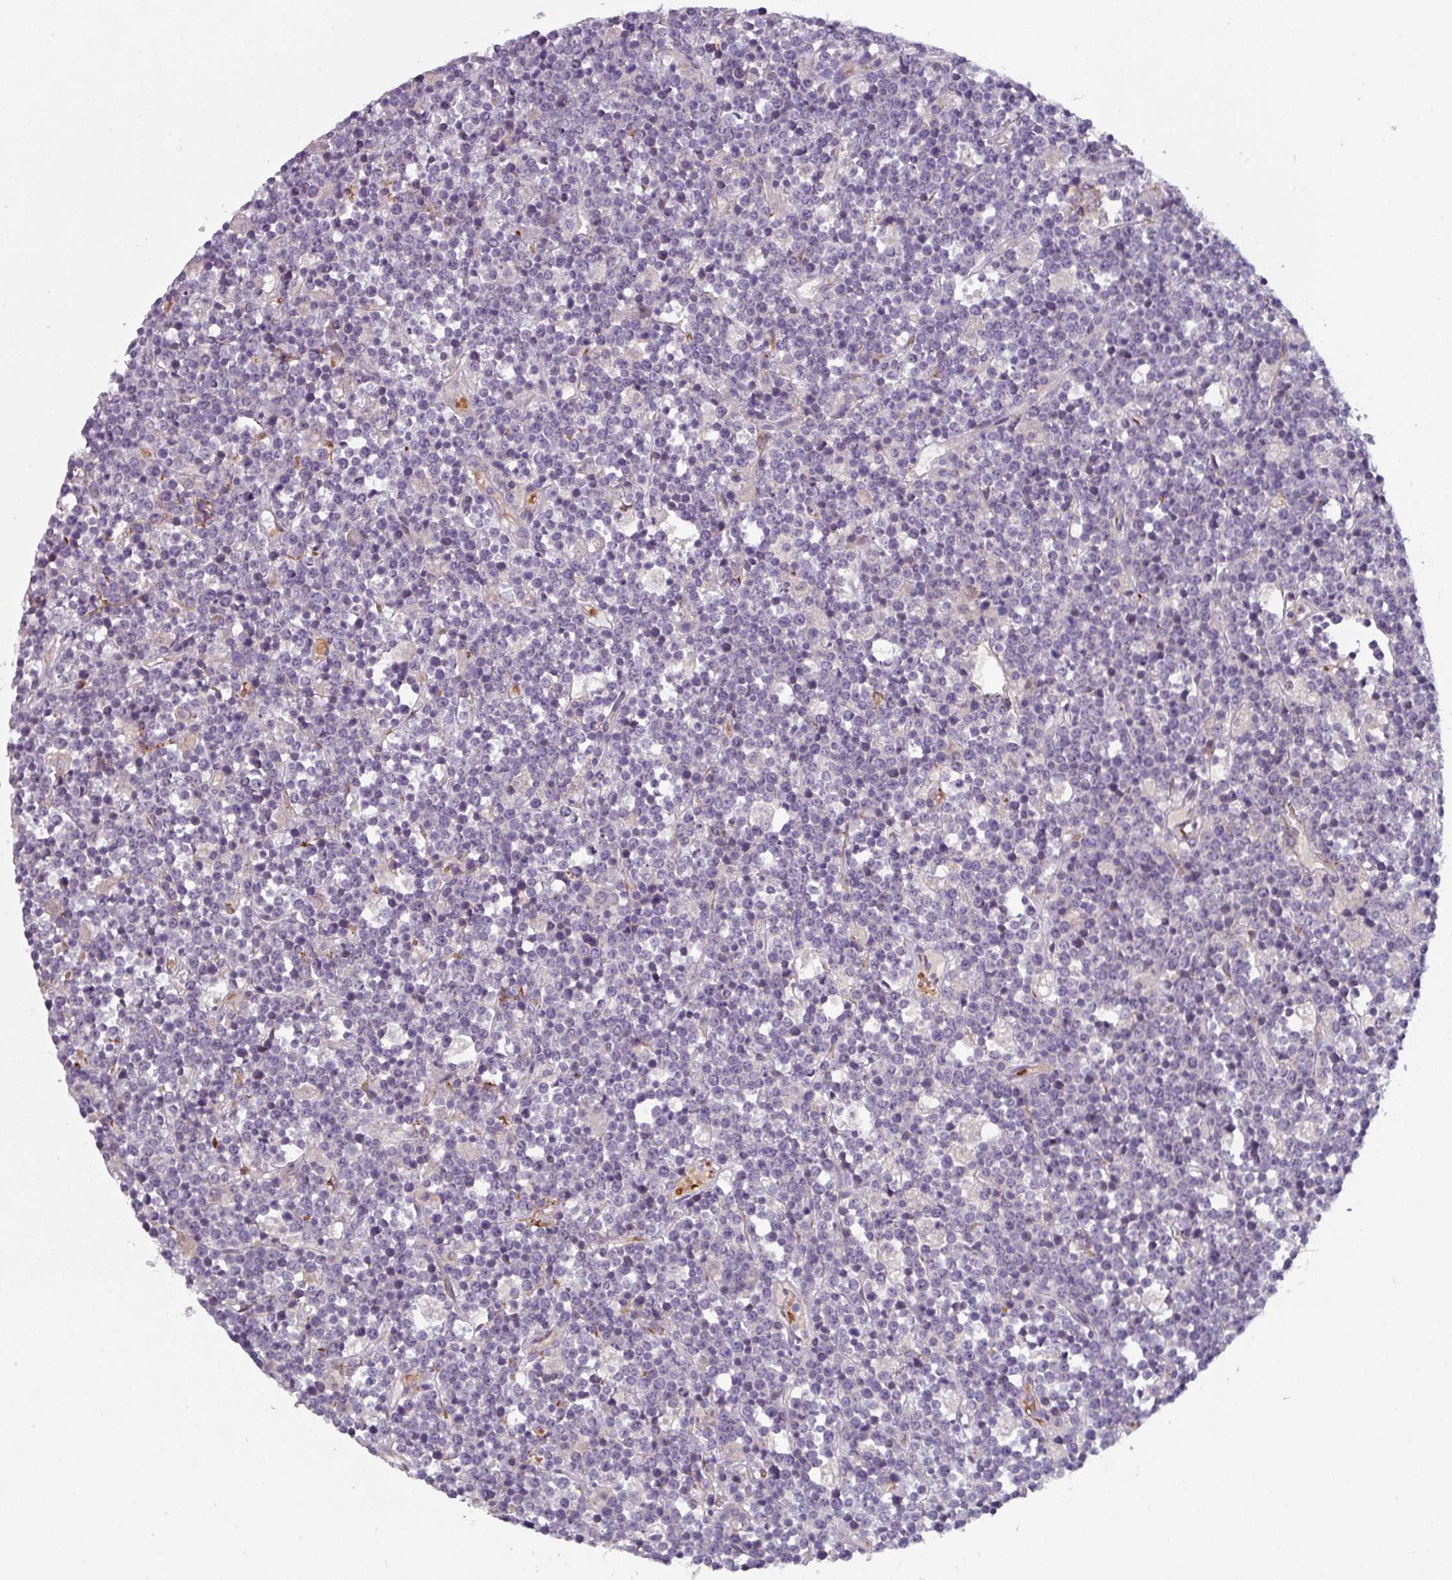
{"staining": {"intensity": "negative", "quantity": "none", "location": "none"}, "tissue": "lymphoma", "cell_type": "Tumor cells", "image_type": "cancer", "snomed": [{"axis": "morphology", "description": "Malignant lymphoma, non-Hodgkin's type, High grade"}, {"axis": "topography", "description": "Ovary"}], "caption": "Immunohistochemical staining of lymphoma displays no significant expression in tumor cells.", "gene": "PRODH2", "patient": {"sex": "female", "age": 56}}